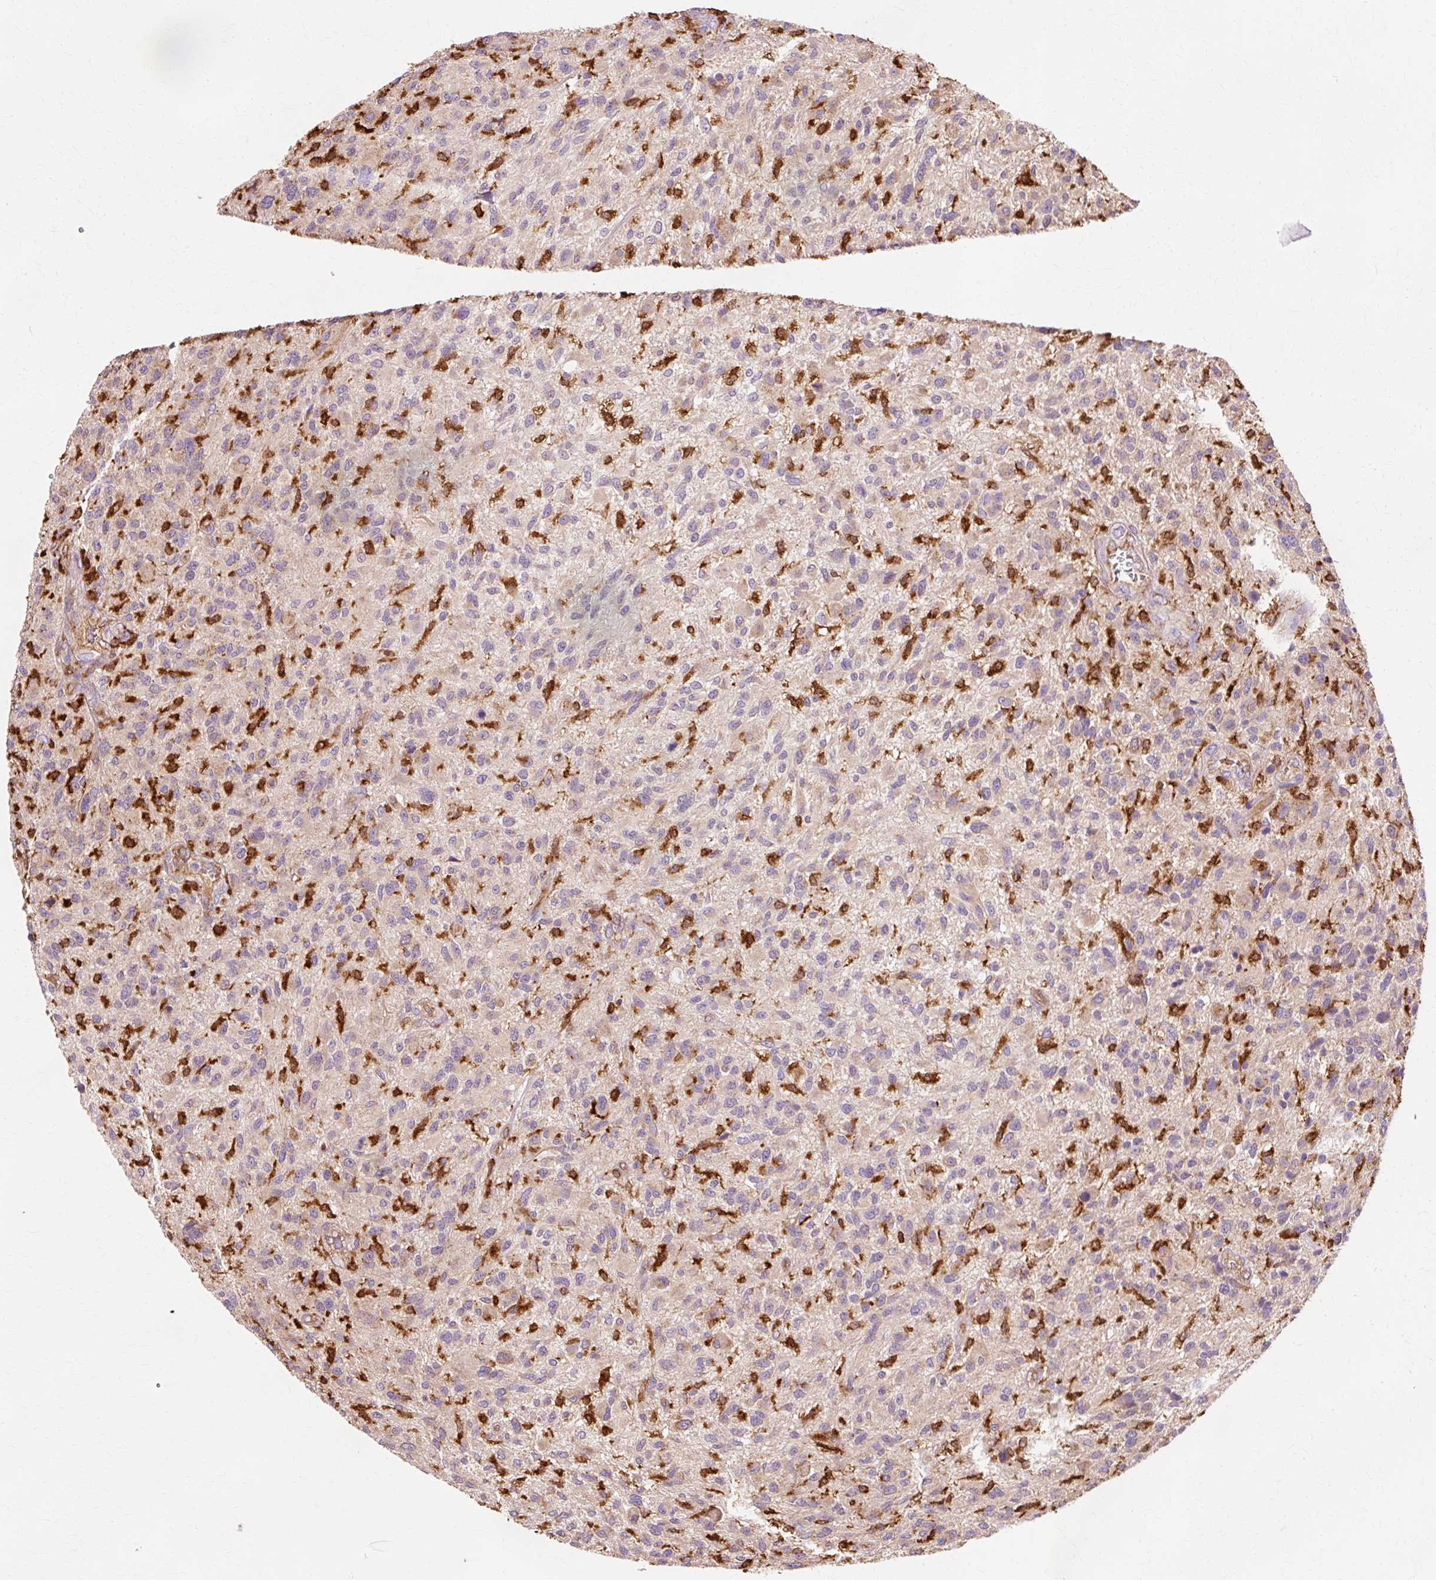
{"staining": {"intensity": "negative", "quantity": "none", "location": "none"}, "tissue": "glioma", "cell_type": "Tumor cells", "image_type": "cancer", "snomed": [{"axis": "morphology", "description": "Glioma, malignant, High grade"}, {"axis": "topography", "description": "Brain"}], "caption": "Immunohistochemical staining of human glioma shows no significant expression in tumor cells.", "gene": "GPX1", "patient": {"sex": "male", "age": 47}}